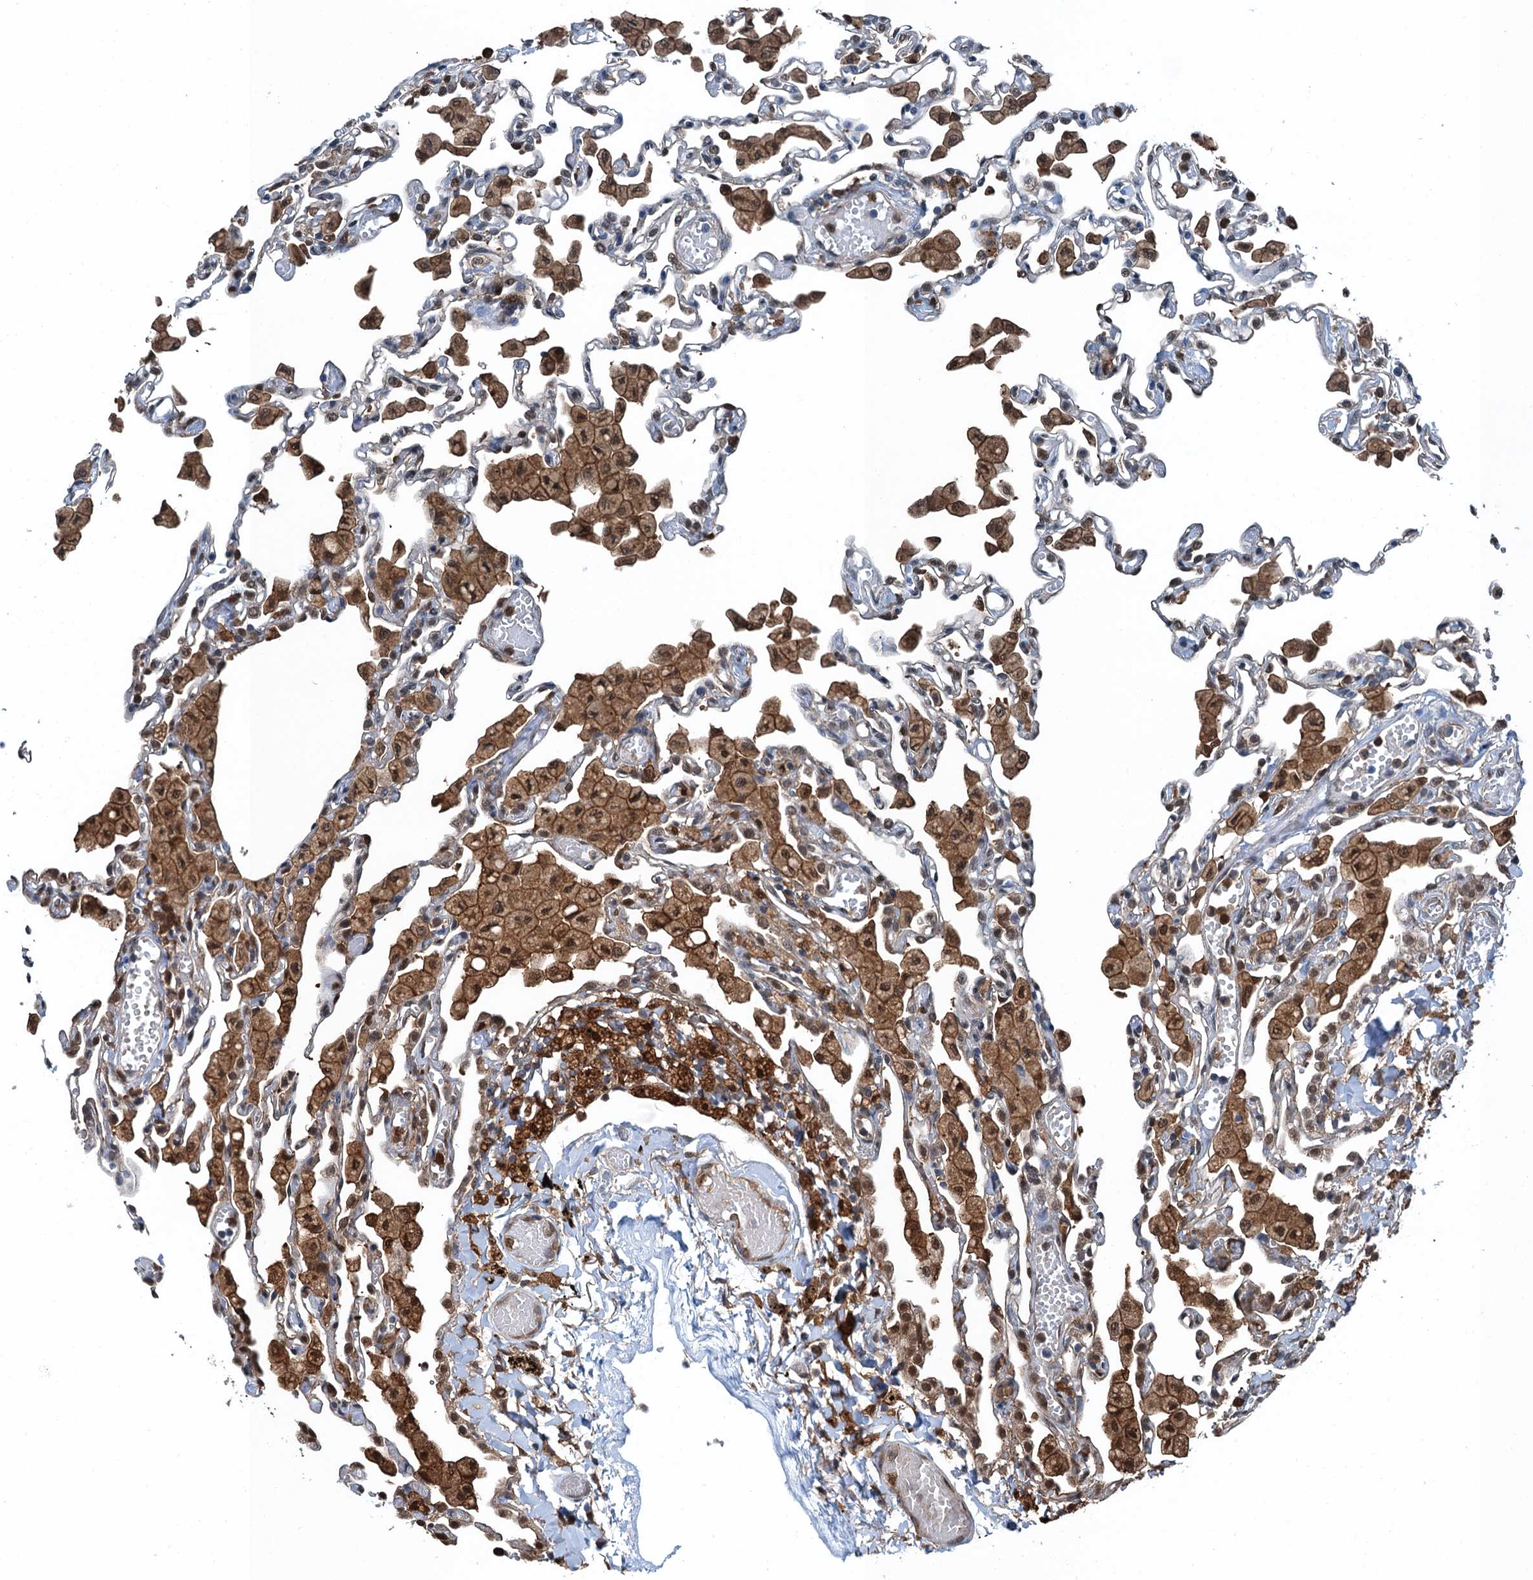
{"staining": {"intensity": "moderate", "quantity": "25%-75%", "location": "cytoplasmic/membranous,nuclear"}, "tissue": "lung", "cell_type": "Alveolar cells", "image_type": "normal", "snomed": [{"axis": "morphology", "description": "Normal tissue, NOS"}, {"axis": "topography", "description": "Bronchus"}, {"axis": "topography", "description": "Lung"}], "caption": "Alveolar cells exhibit medium levels of moderate cytoplasmic/membranous,nuclear expression in about 25%-75% of cells in normal human lung.", "gene": "RNH1", "patient": {"sex": "female", "age": 49}}